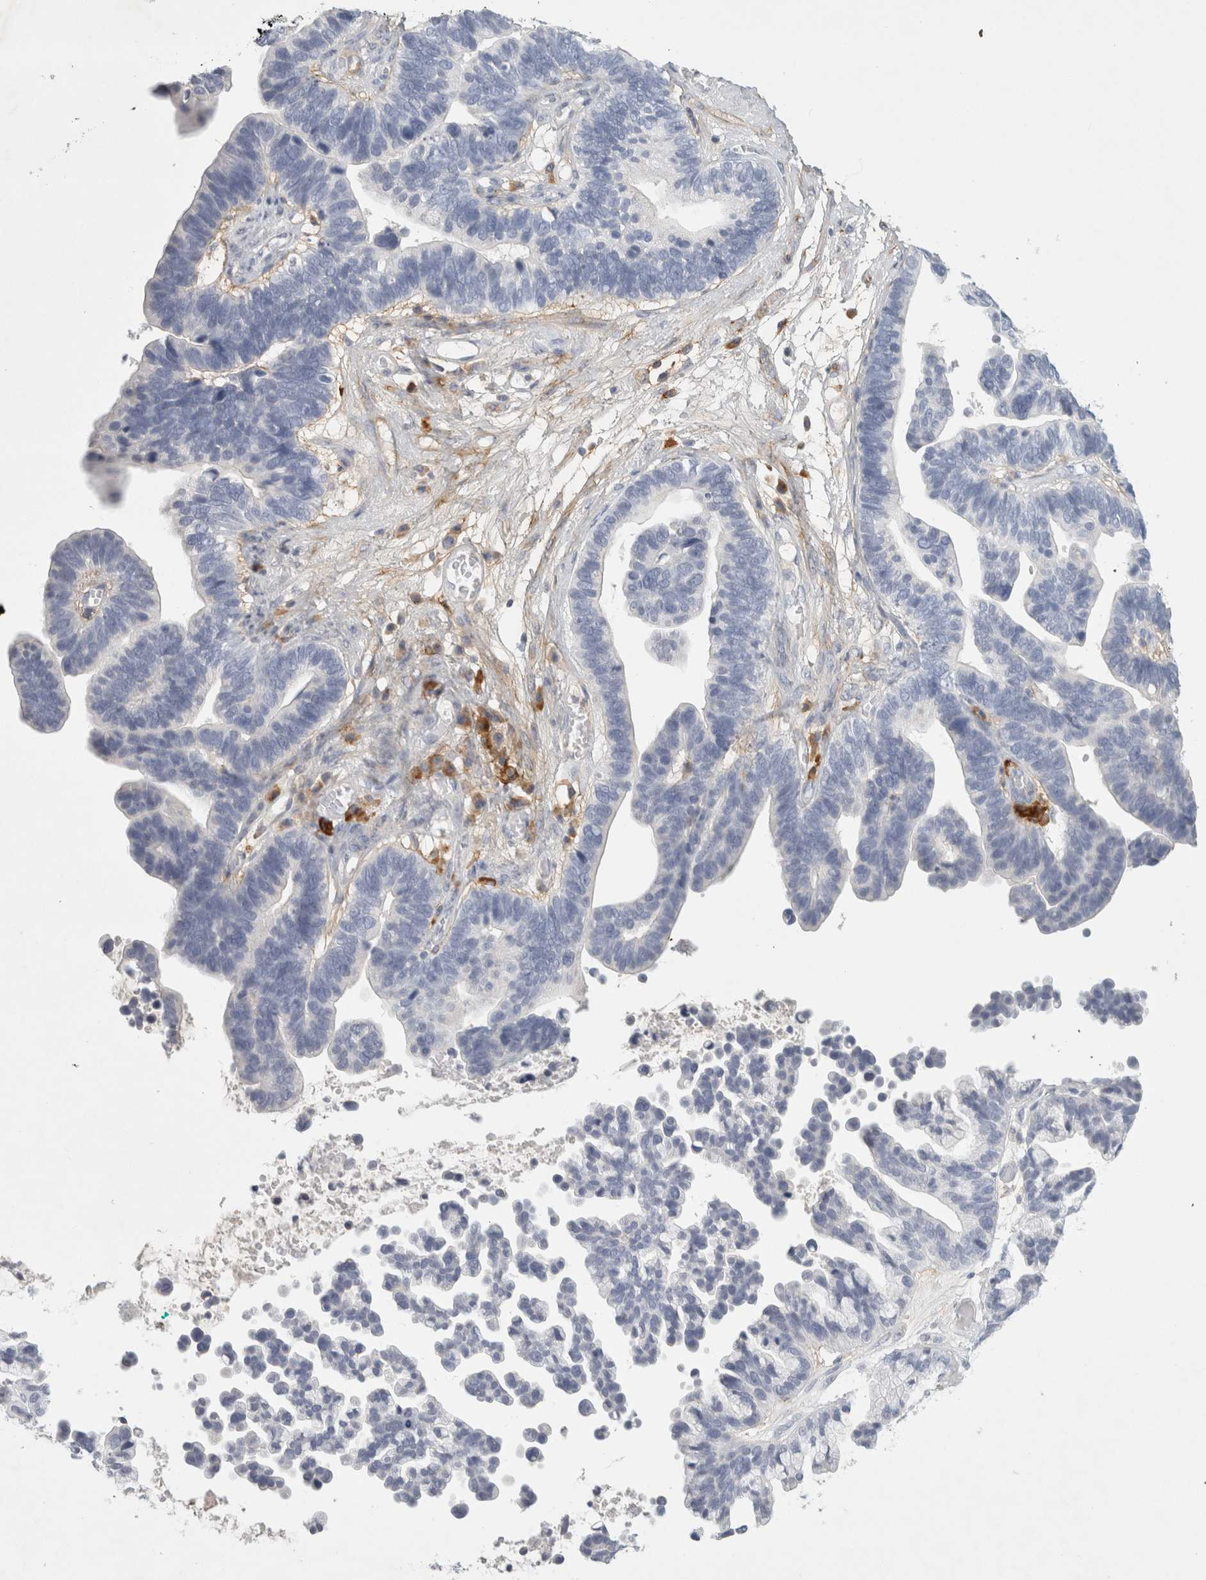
{"staining": {"intensity": "negative", "quantity": "none", "location": "none"}, "tissue": "ovarian cancer", "cell_type": "Tumor cells", "image_type": "cancer", "snomed": [{"axis": "morphology", "description": "Cystadenocarcinoma, serous, NOS"}, {"axis": "topography", "description": "Ovary"}], "caption": "DAB immunohistochemical staining of human serous cystadenocarcinoma (ovarian) displays no significant positivity in tumor cells.", "gene": "FGL2", "patient": {"sex": "female", "age": 56}}